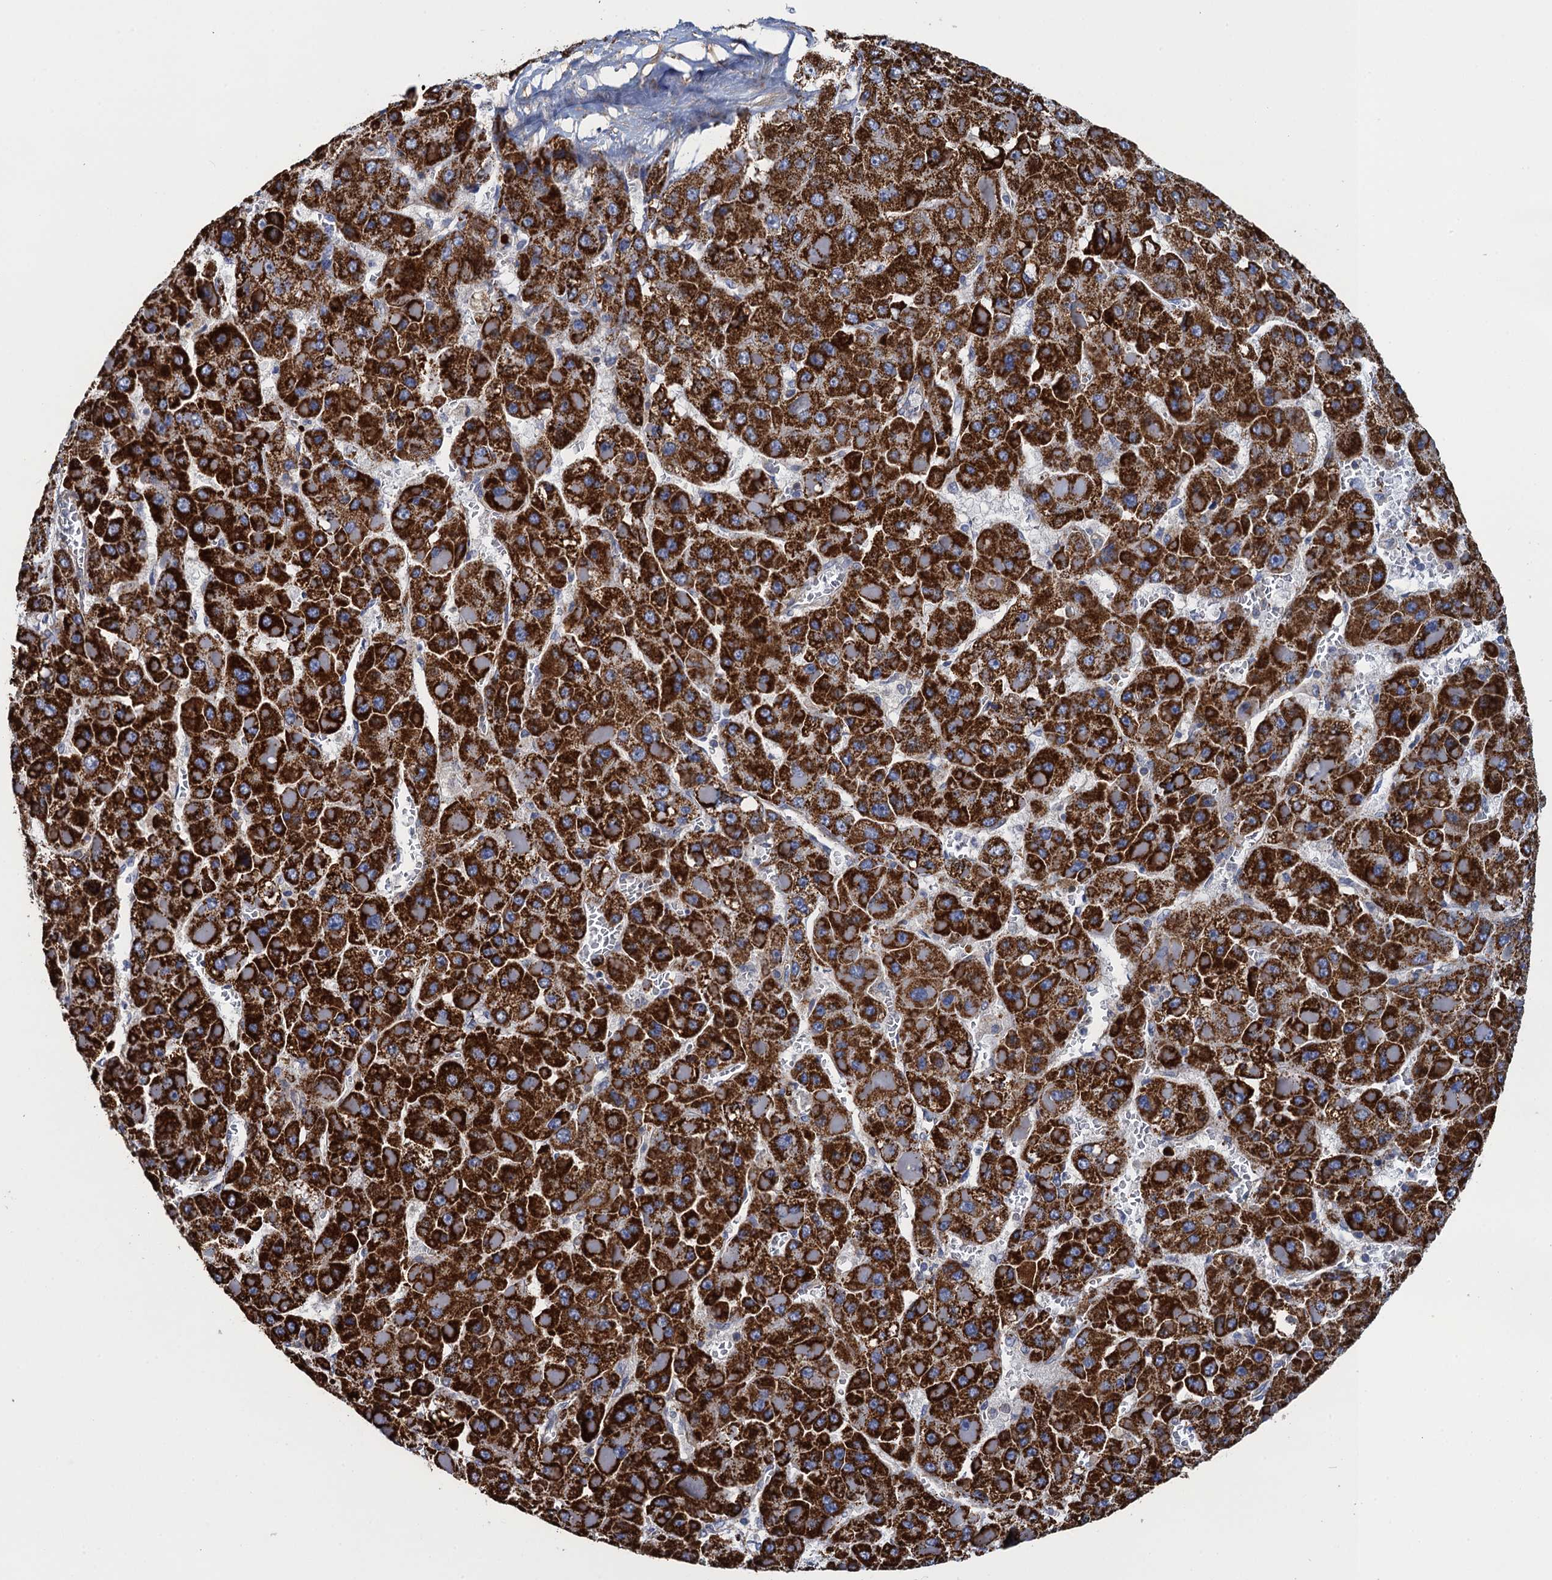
{"staining": {"intensity": "strong", "quantity": ">75%", "location": "cytoplasmic/membranous"}, "tissue": "liver cancer", "cell_type": "Tumor cells", "image_type": "cancer", "snomed": [{"axis": "morphology", "description": "Carcinoma, Hepatocellular, NOS"}, {"axis": "topography", "description": "Liver"}], "caption": "This photomicrograph demonstrates immunohistochemistry (IHC) staining of human liver hepatocellular carcinoma, with high strong cytoplasmic/membranous positivity in approximately >75% of tumor cells.", "gene": "GCSH", "patient": {"sex": "female", "age": 73}}